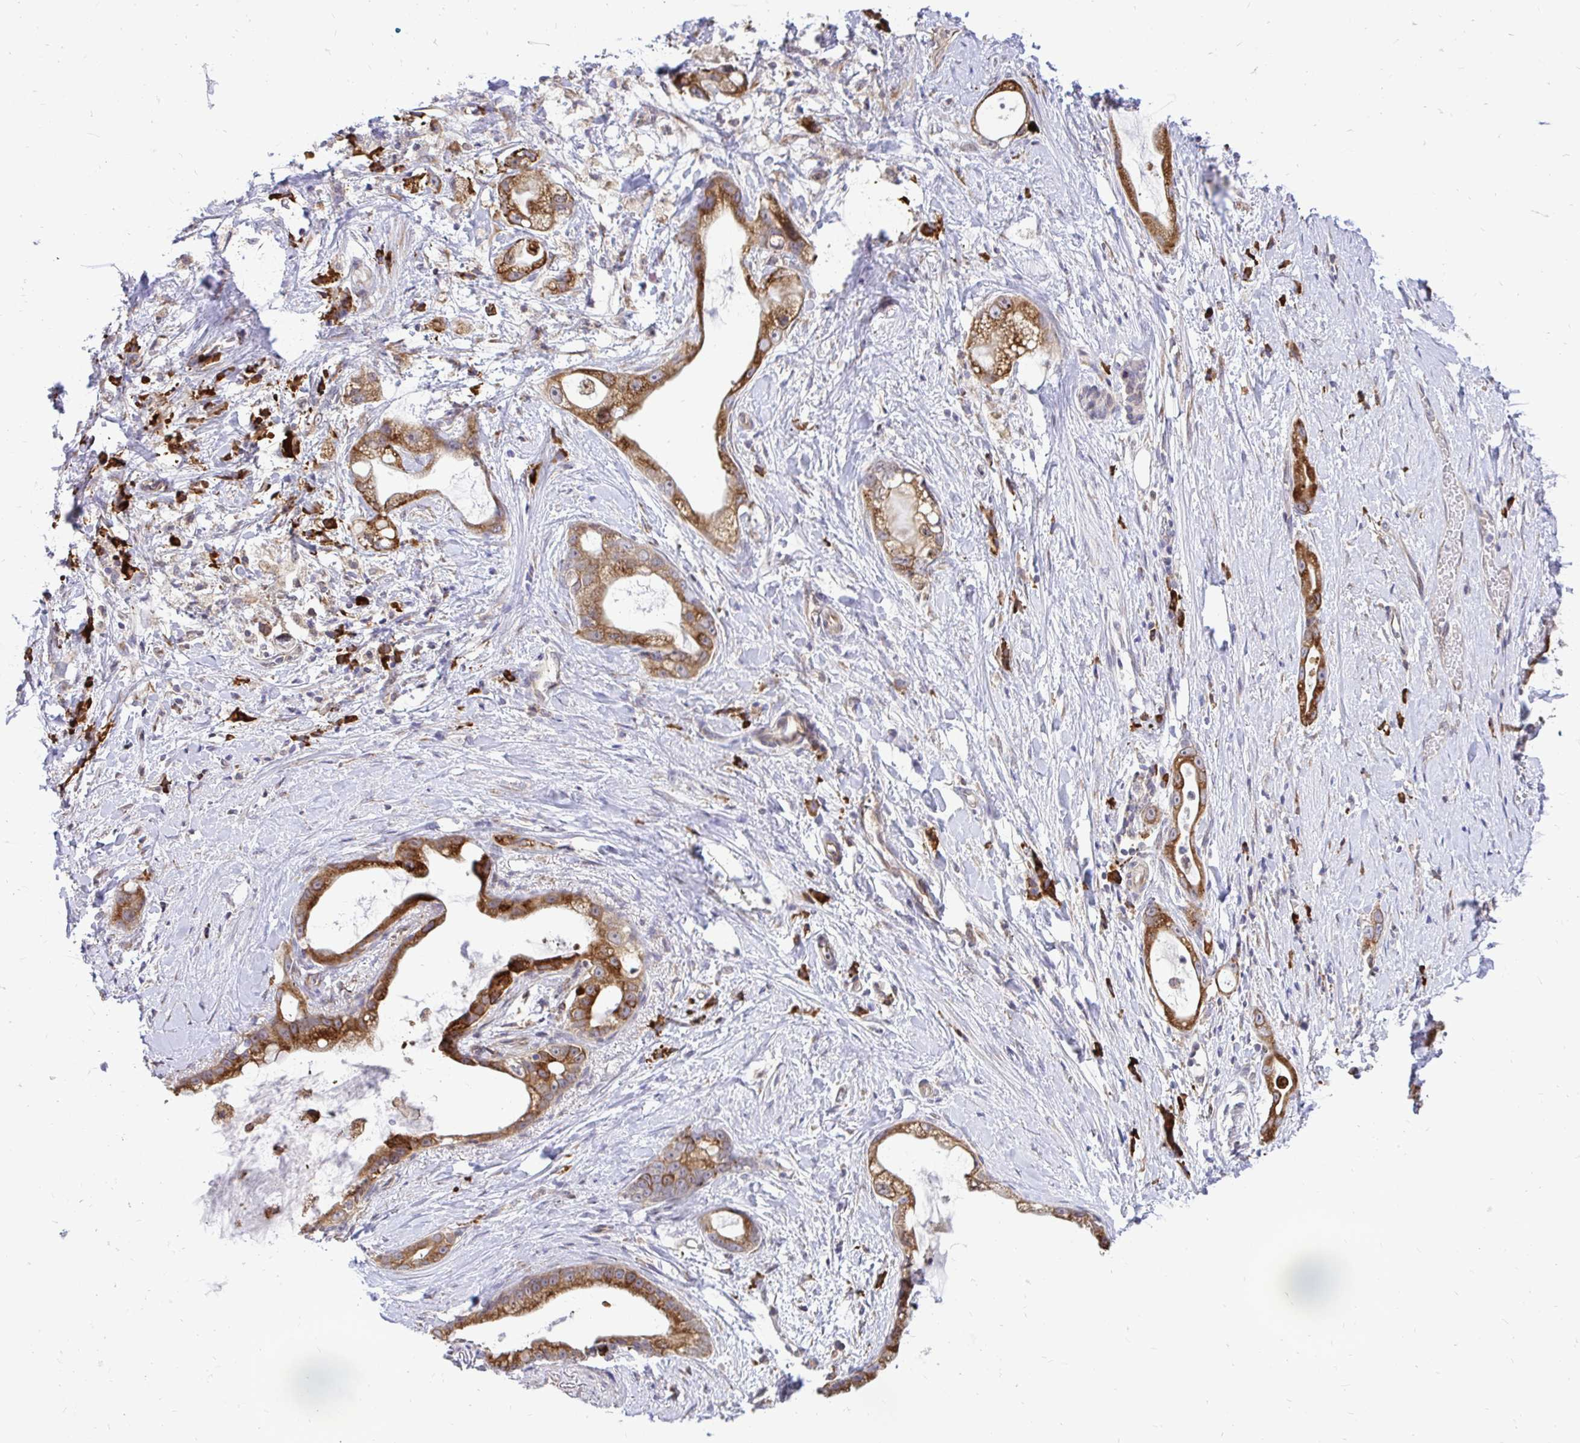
{"staining": {"intensity": "strong", "quantity": ">75%", "location": "cytoplasmic/membranous"}, "tissue": "stomach cancer", "cell_type": "Tumor cells", "image_type": "cancer", "snomed": [{"axis": "morphology", "description": "Adenocarcinoma, NOS"}, {"axis": "topography", "description": "Stomach"}], "caption": "Stomach cancer tissue demonstrates strong cytoplasmic/membranous expression in about >75% of tumor cells, visualized by immunohistochemistry. (Stains: DAB in brown, nuclei in blue, Microscopy: brightfield microscopy at high magnification).", "gene": "NAALAD2", "patient": {"sex": "male", "age": 55}}